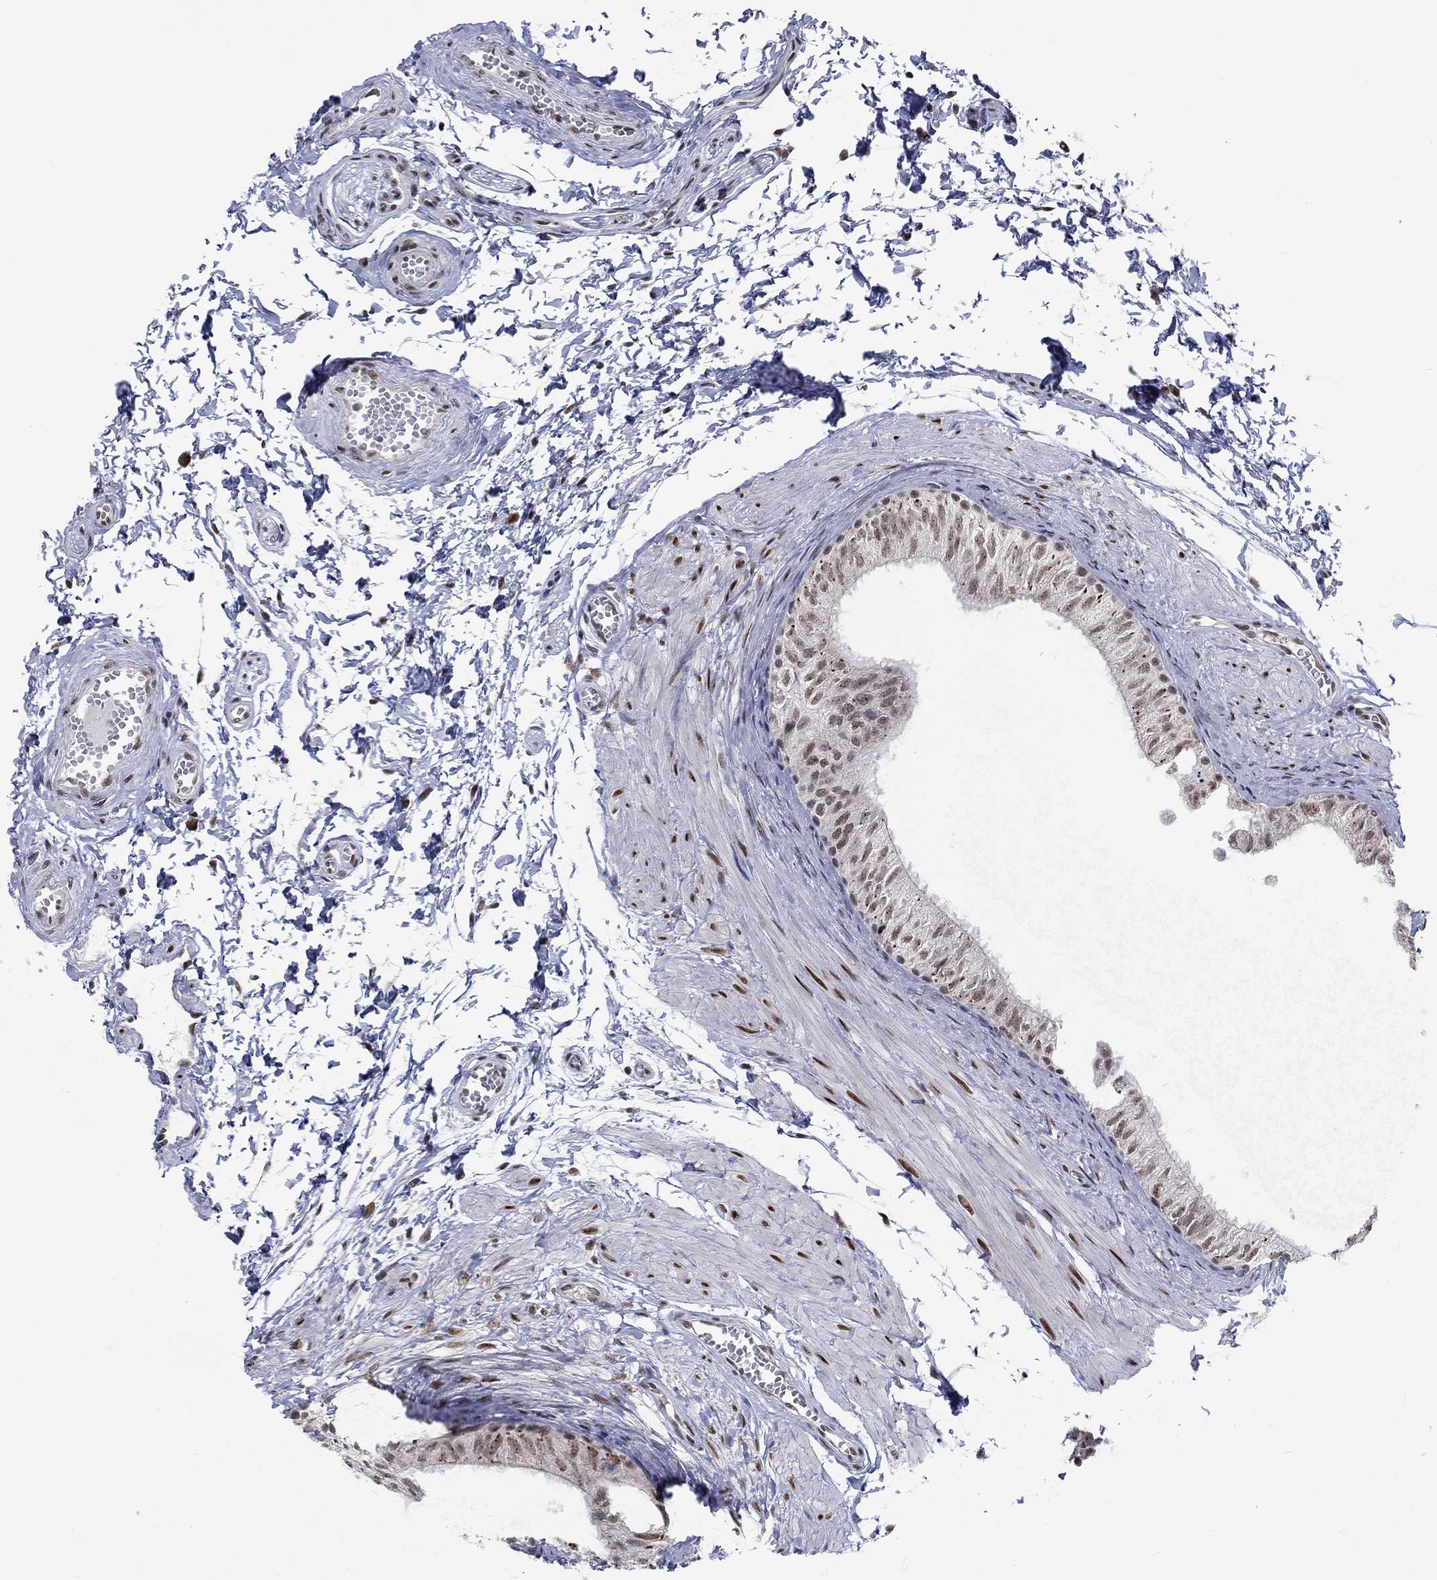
{"staining": {"intensity": "moderate", "quantity": "<25%", "location": "nuclear"}, "tissue": "epididymis", "cell_type": "Glandular cells", "image_type": "normal", "snomed": [{"axis": "morphology", "description": "Normal tissue, NOS"}, {"axis": "topography", "description": "Epididymis"}], "caption": "A high-resolution image shows immunohistochemistry (IHC) staining of normal epididymis, which demonstrates moderate nuclear staining in about <25% of glandular cells.", "gene": "FYTTD1", "patient": {"sex": "male", "age": 22}}